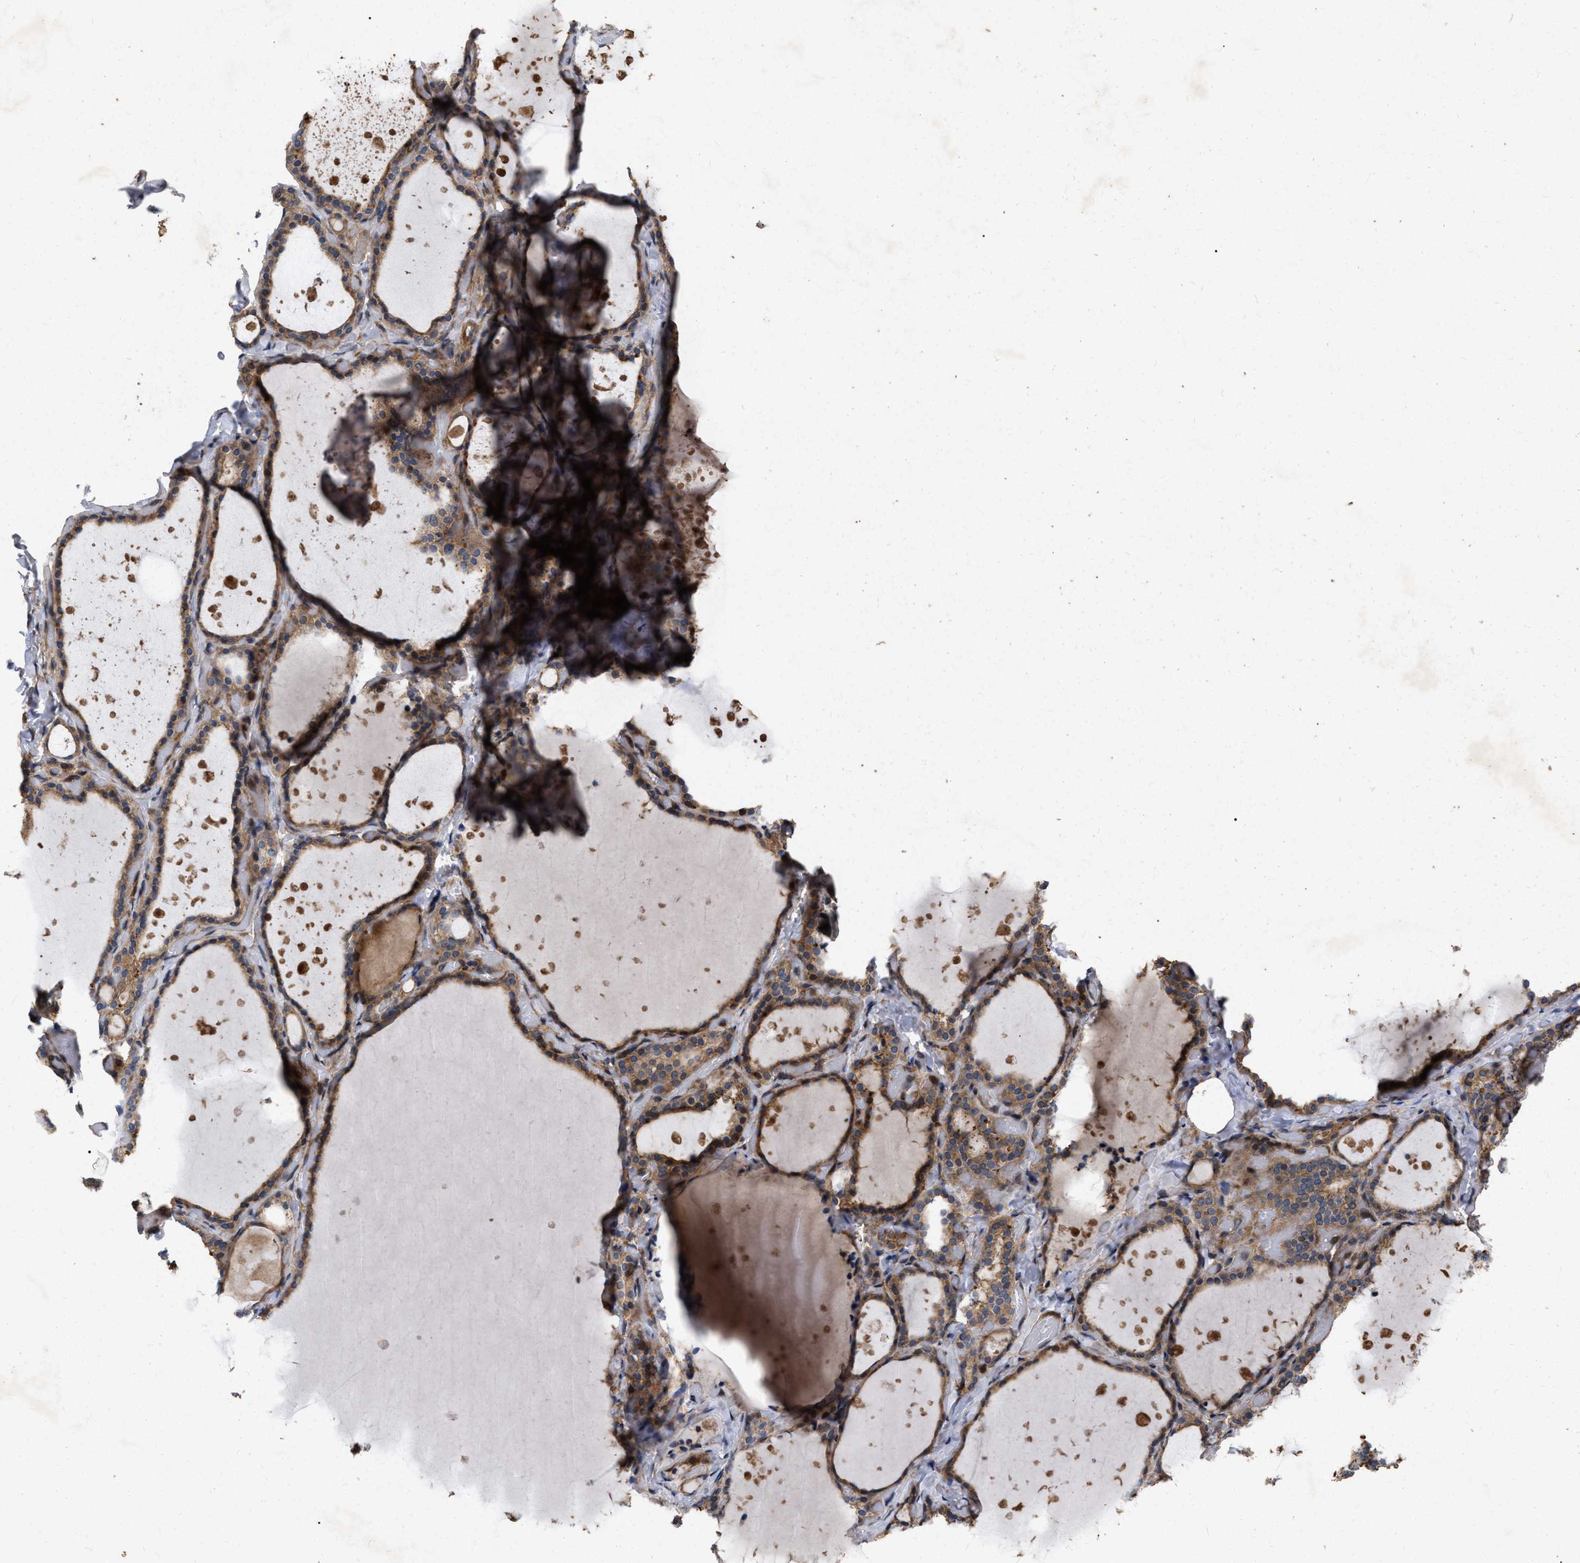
{"staining": {"intensity": "strong", "quantity": ">75%", "location": "cytoplasmic/membranous"}, "tissue": "thyroid gland", "cell_type": "Glandular cells", "image_type": "normal", "snomed": [{"axis": "morphology", "description": "Normal tissue, NOS"}, {"axis": "topography", "description": "Thyroid gland"}], "caption": "High-power microscopy captured an immunohistochemistry (IHC) histopathology image of normal thyroid gland, revealing strong cytoplasmic/membranous staining in approximately >75% of glandular cells. (DAB = brown stain, brightfield microscopy at high magnification).", "gene": "CDKN2C", "patient": {"sex": "female", "age": 44}}